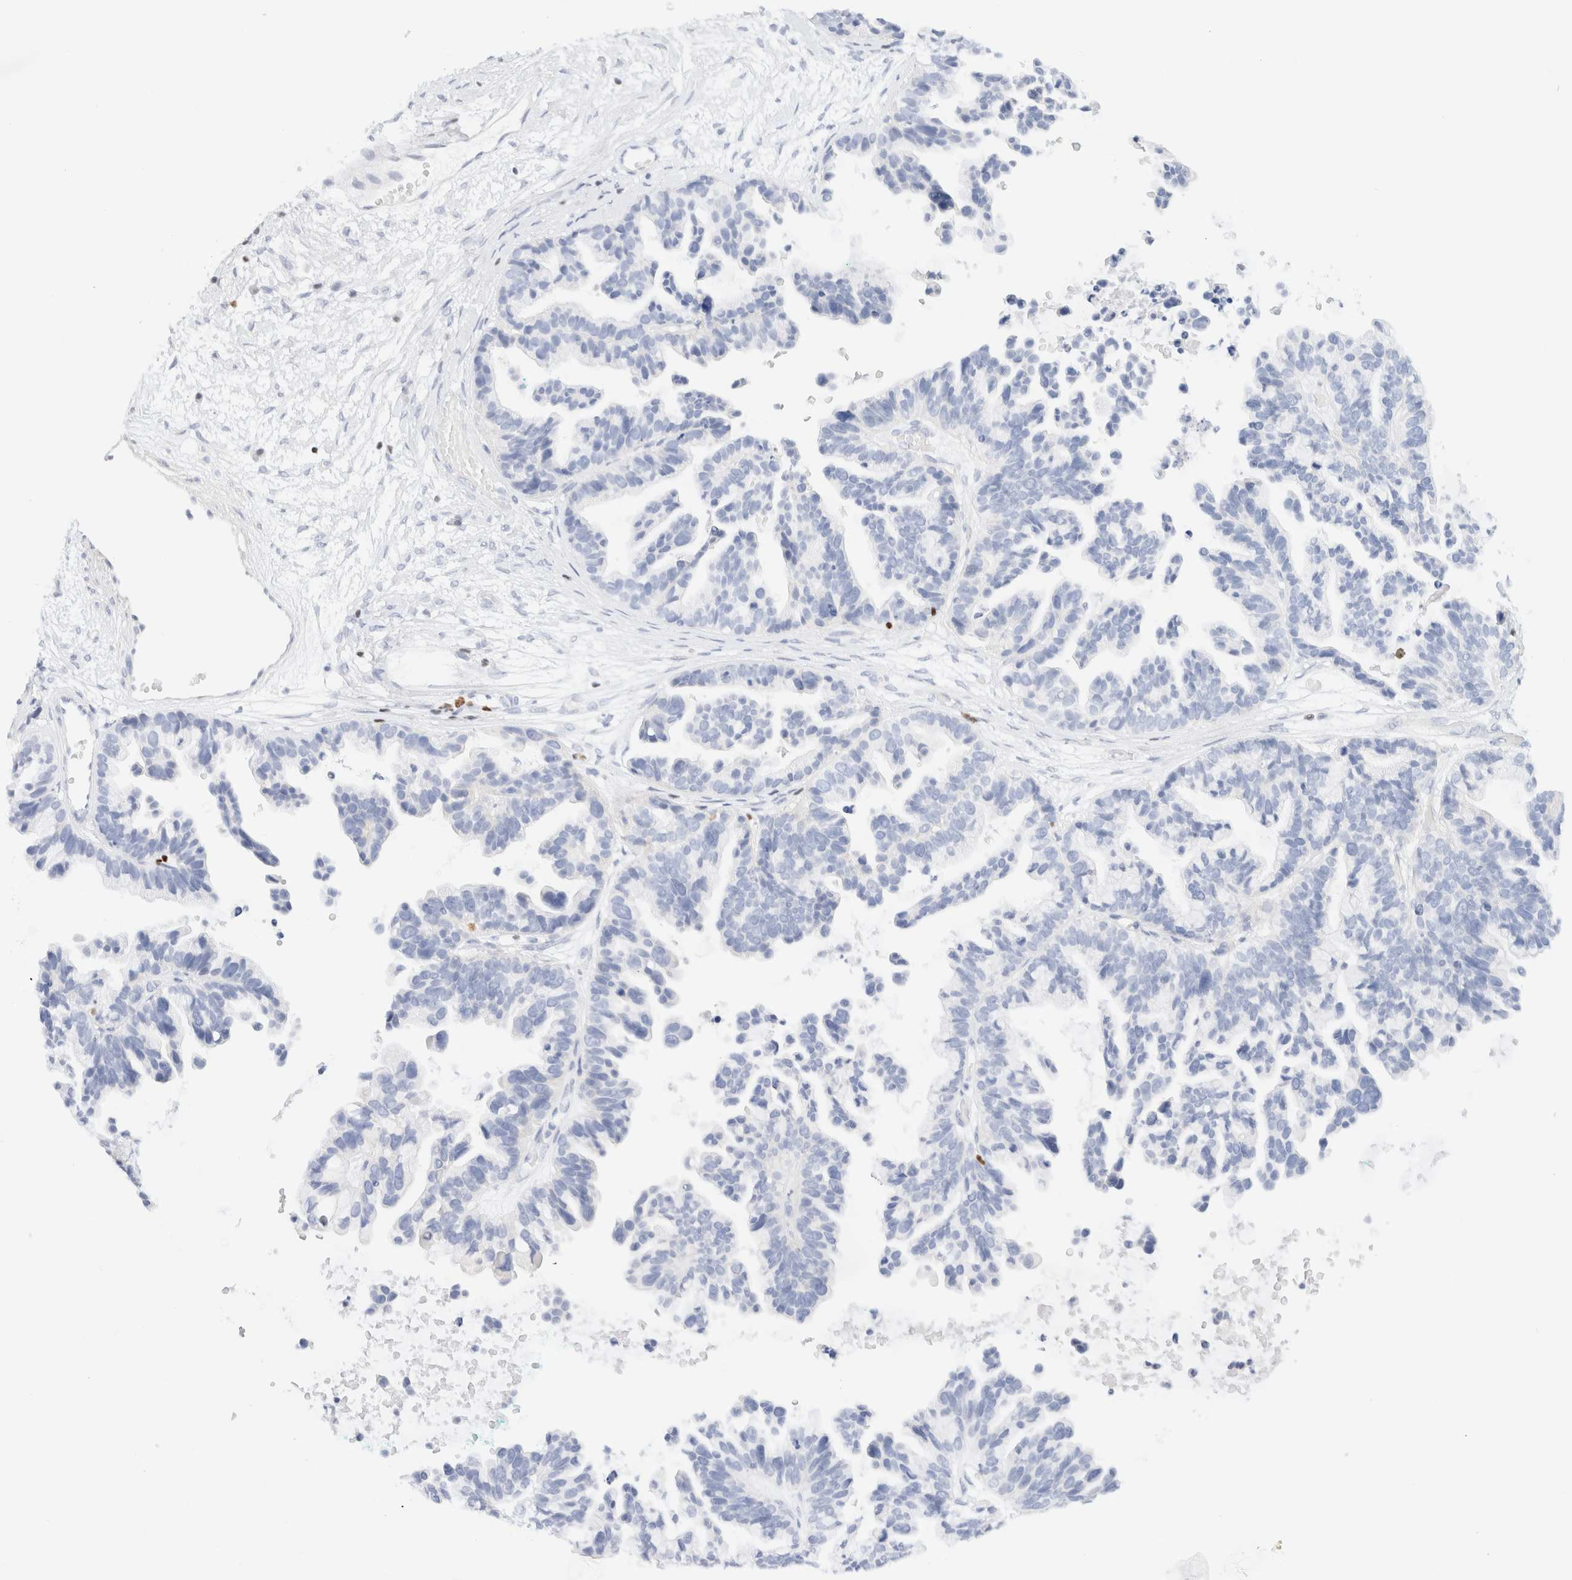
{"staining": {"intensity": "negative", "quantity": "none", "location": "none"}, "tissue": "ovarian cancer", "cell_type": "Tumor cells", "image_type": "cancer", "snomed": [{"axis": "morphology", "description": "Cystadenocarcinoma, serous, NOS"}, {"axis": "topography", "description": "Ovary"}], "caption": "Serous cystadenocarcinoma (ovarian) was stained to show a protein in brown. There is no significant expression in tumor cells. (Immunohistochemistry, brightfield microscopy, high magnification).", "gene": "IKZF3", "patient": {"sex": "female", "age": 56}}